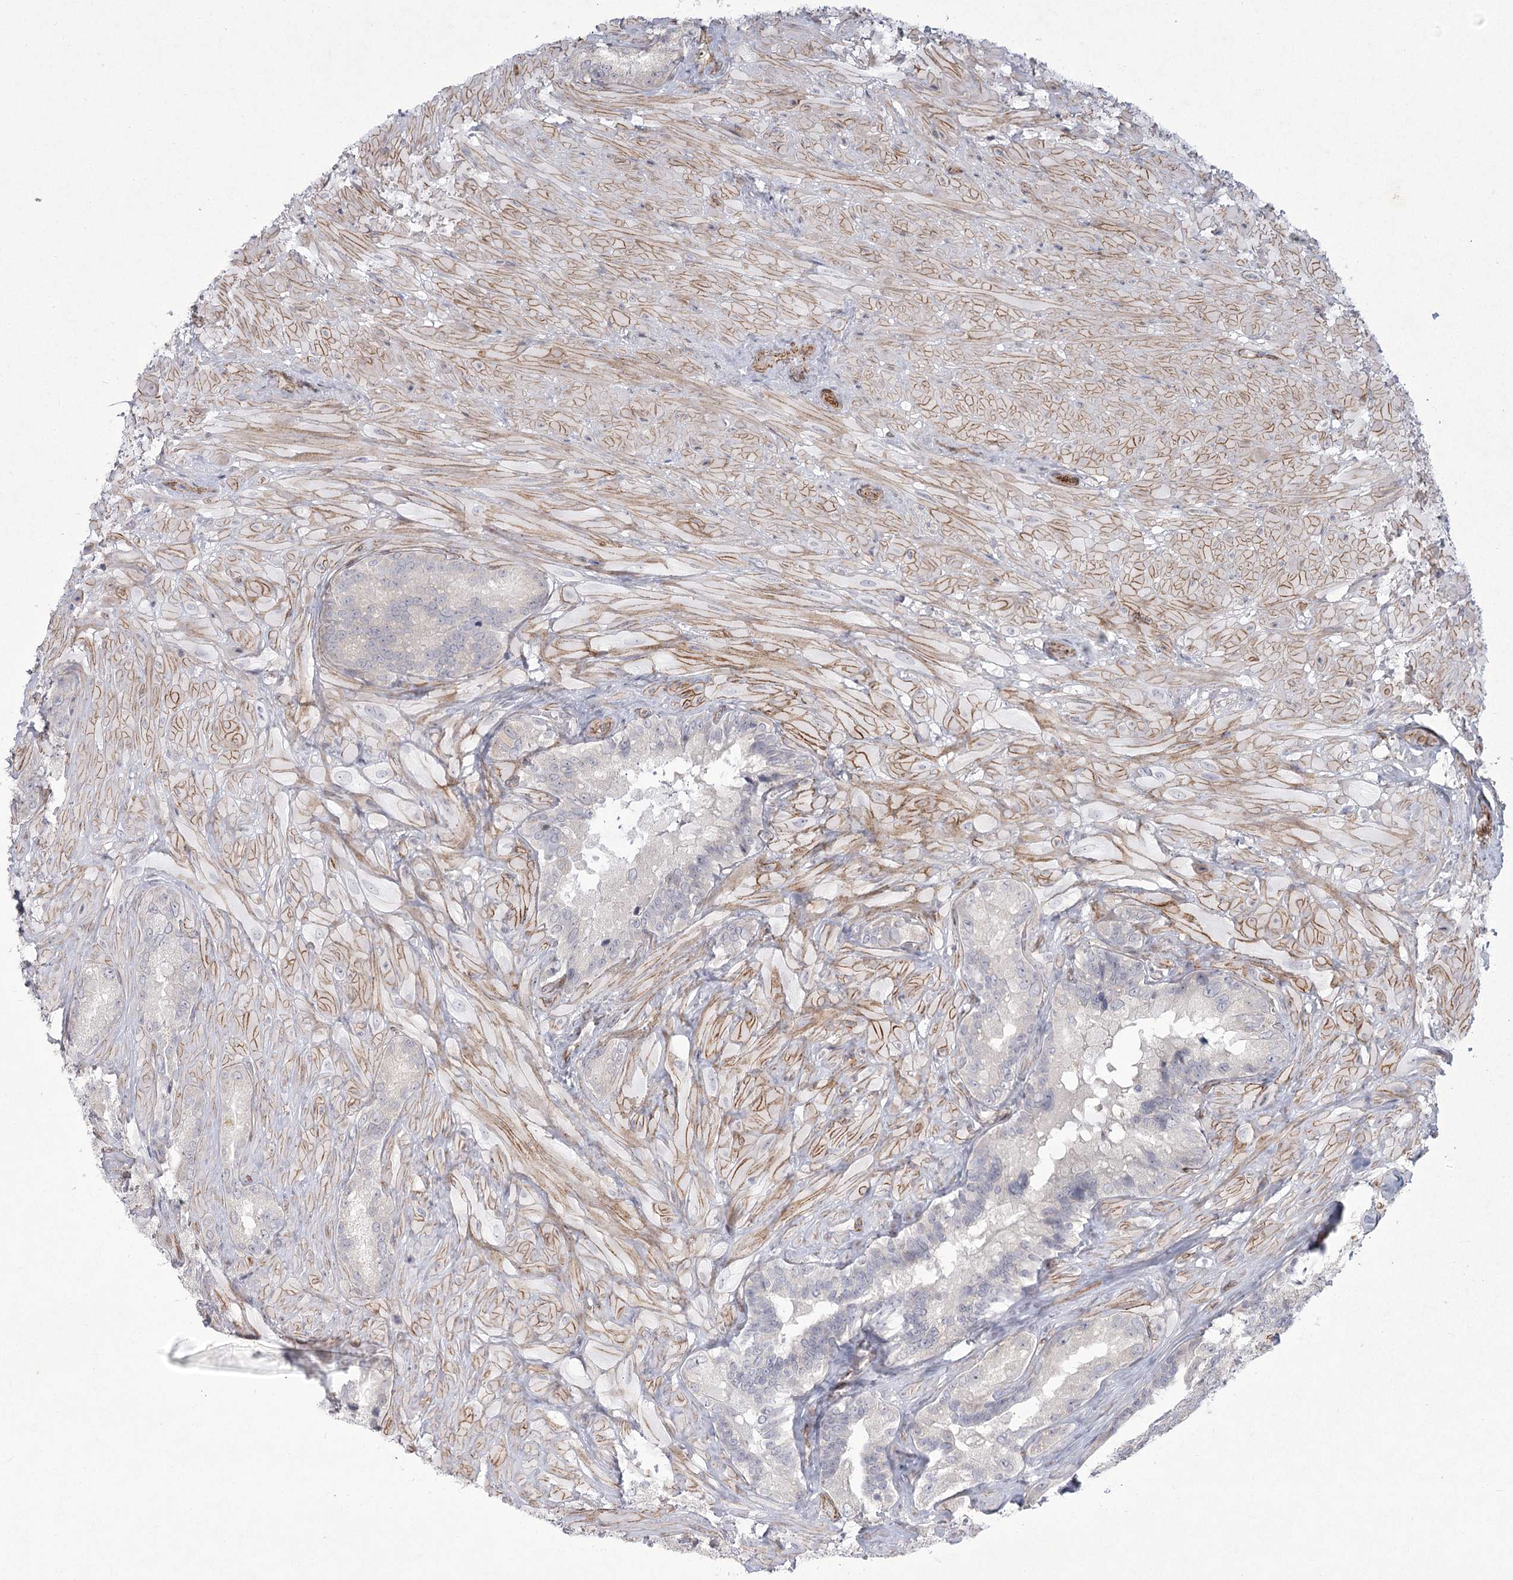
{"staining": {"intensity": "negative", "quantity": "none", "location": "none"}, "tissue": "seminal vesicle", "cell_type": "Glandular cells", "image_type": "normal", "snomed": [{"axis": "morphology", "description": "Normal tissue, NOS"}, {"axis": "topography", "description": "Seminal veicle"}, {"axis": "topography", "description": "Peripheral nerve tissue"}], "caption": "Immunohistochemistry (IHC) micrograph of unremarkable seminal vesicle stained for a protein (brown), which demonstrates no positivity in glandular cells.", "gene": "MEPE", "patient": {"sex": "male", "age": 67}}